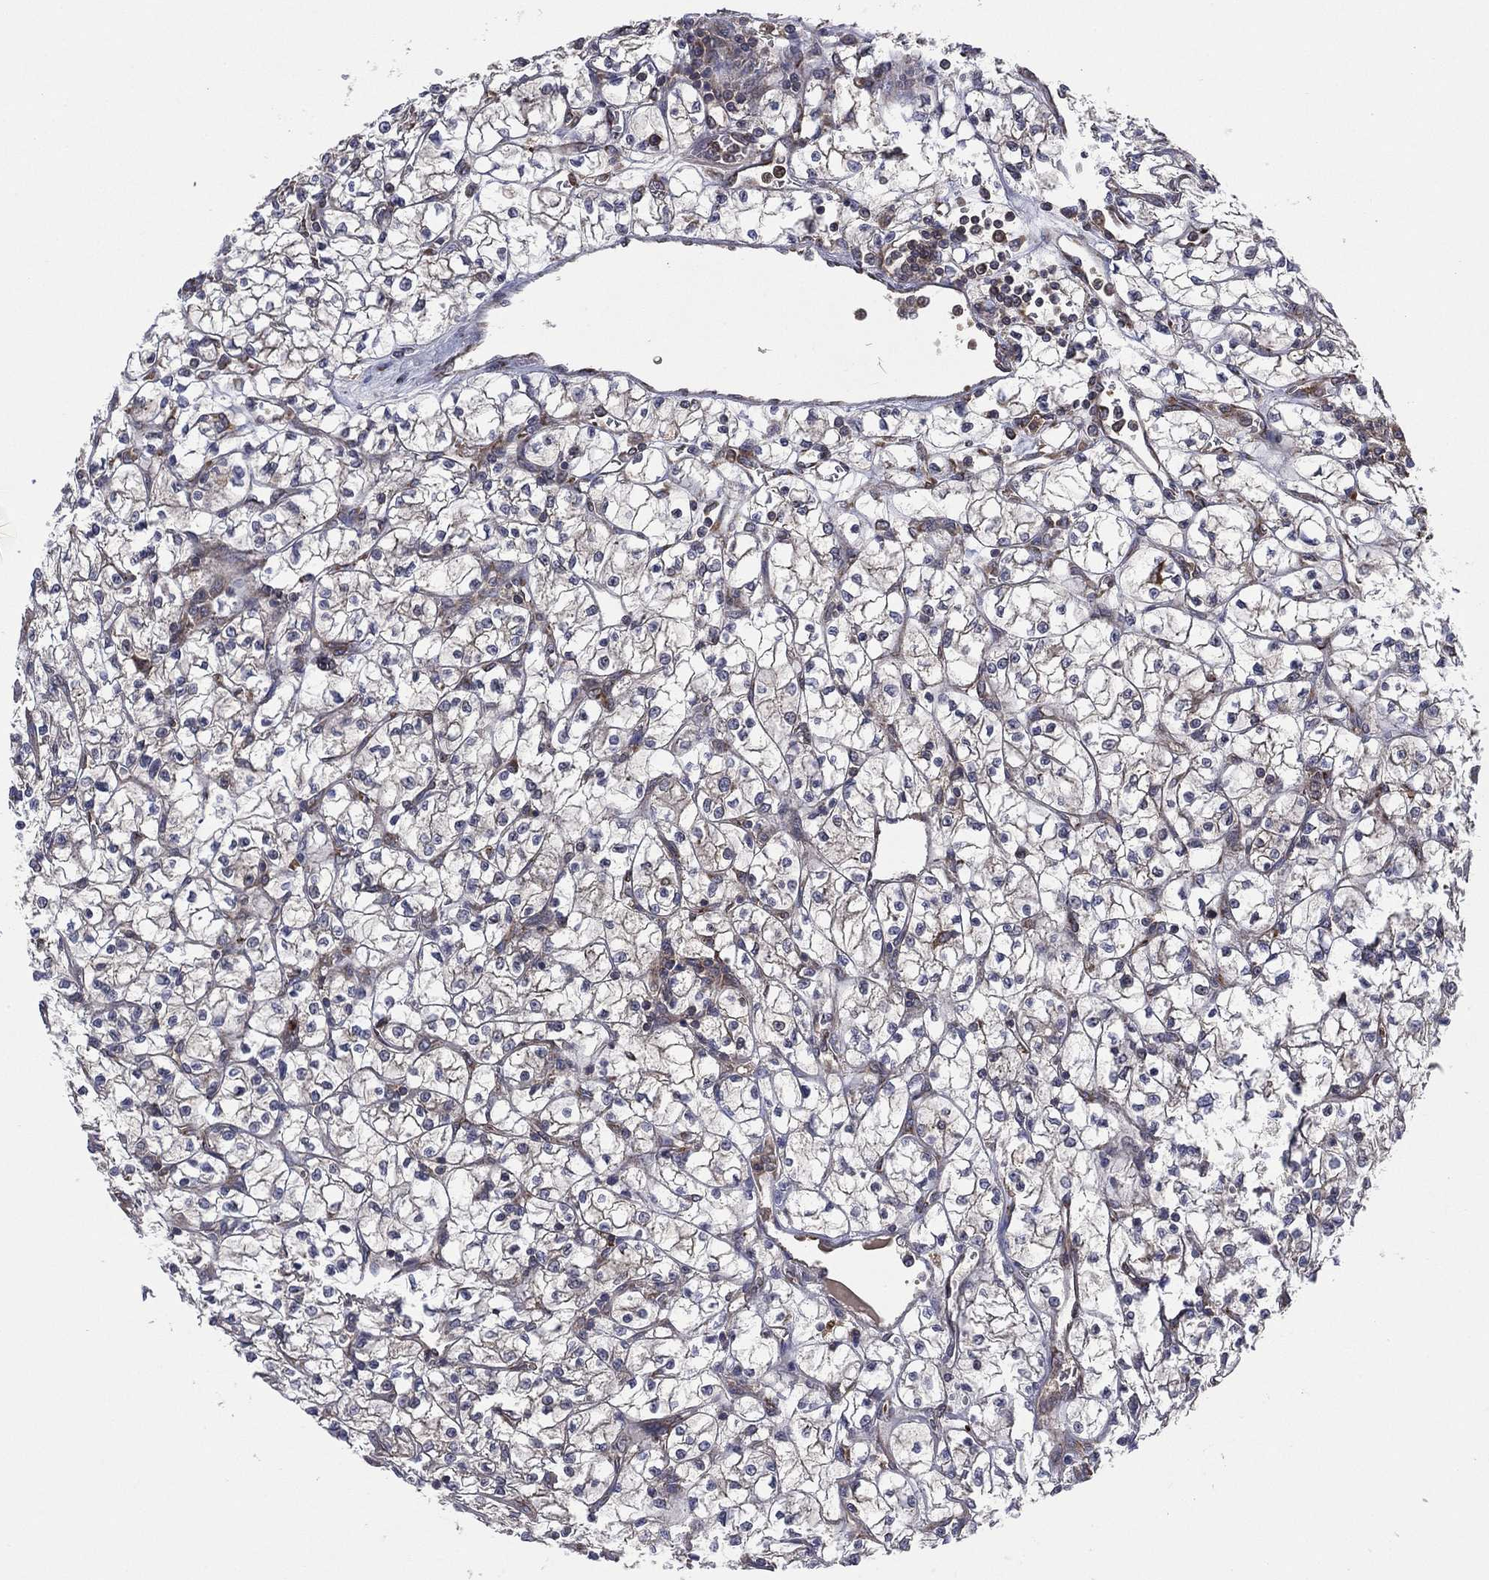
{"staining": {"intensity": "weak", "quantity": "<25%", "location": "cytoplasmic/membranous"}, "tissue": "renal cancer", "cell_type": "Tumor cells", "image_type": "cancer", "snomed": [{"axis": "morphology", "description": "Adenocarcinoma, NOS"}, {"axis": "topography", "description": "Kidney"}], "caption": "Tumor cells show no significant positivity in adenocarcinoma (renal).", "gene": "C2orf76", "patient": {"sex": "female", "age": 64}}